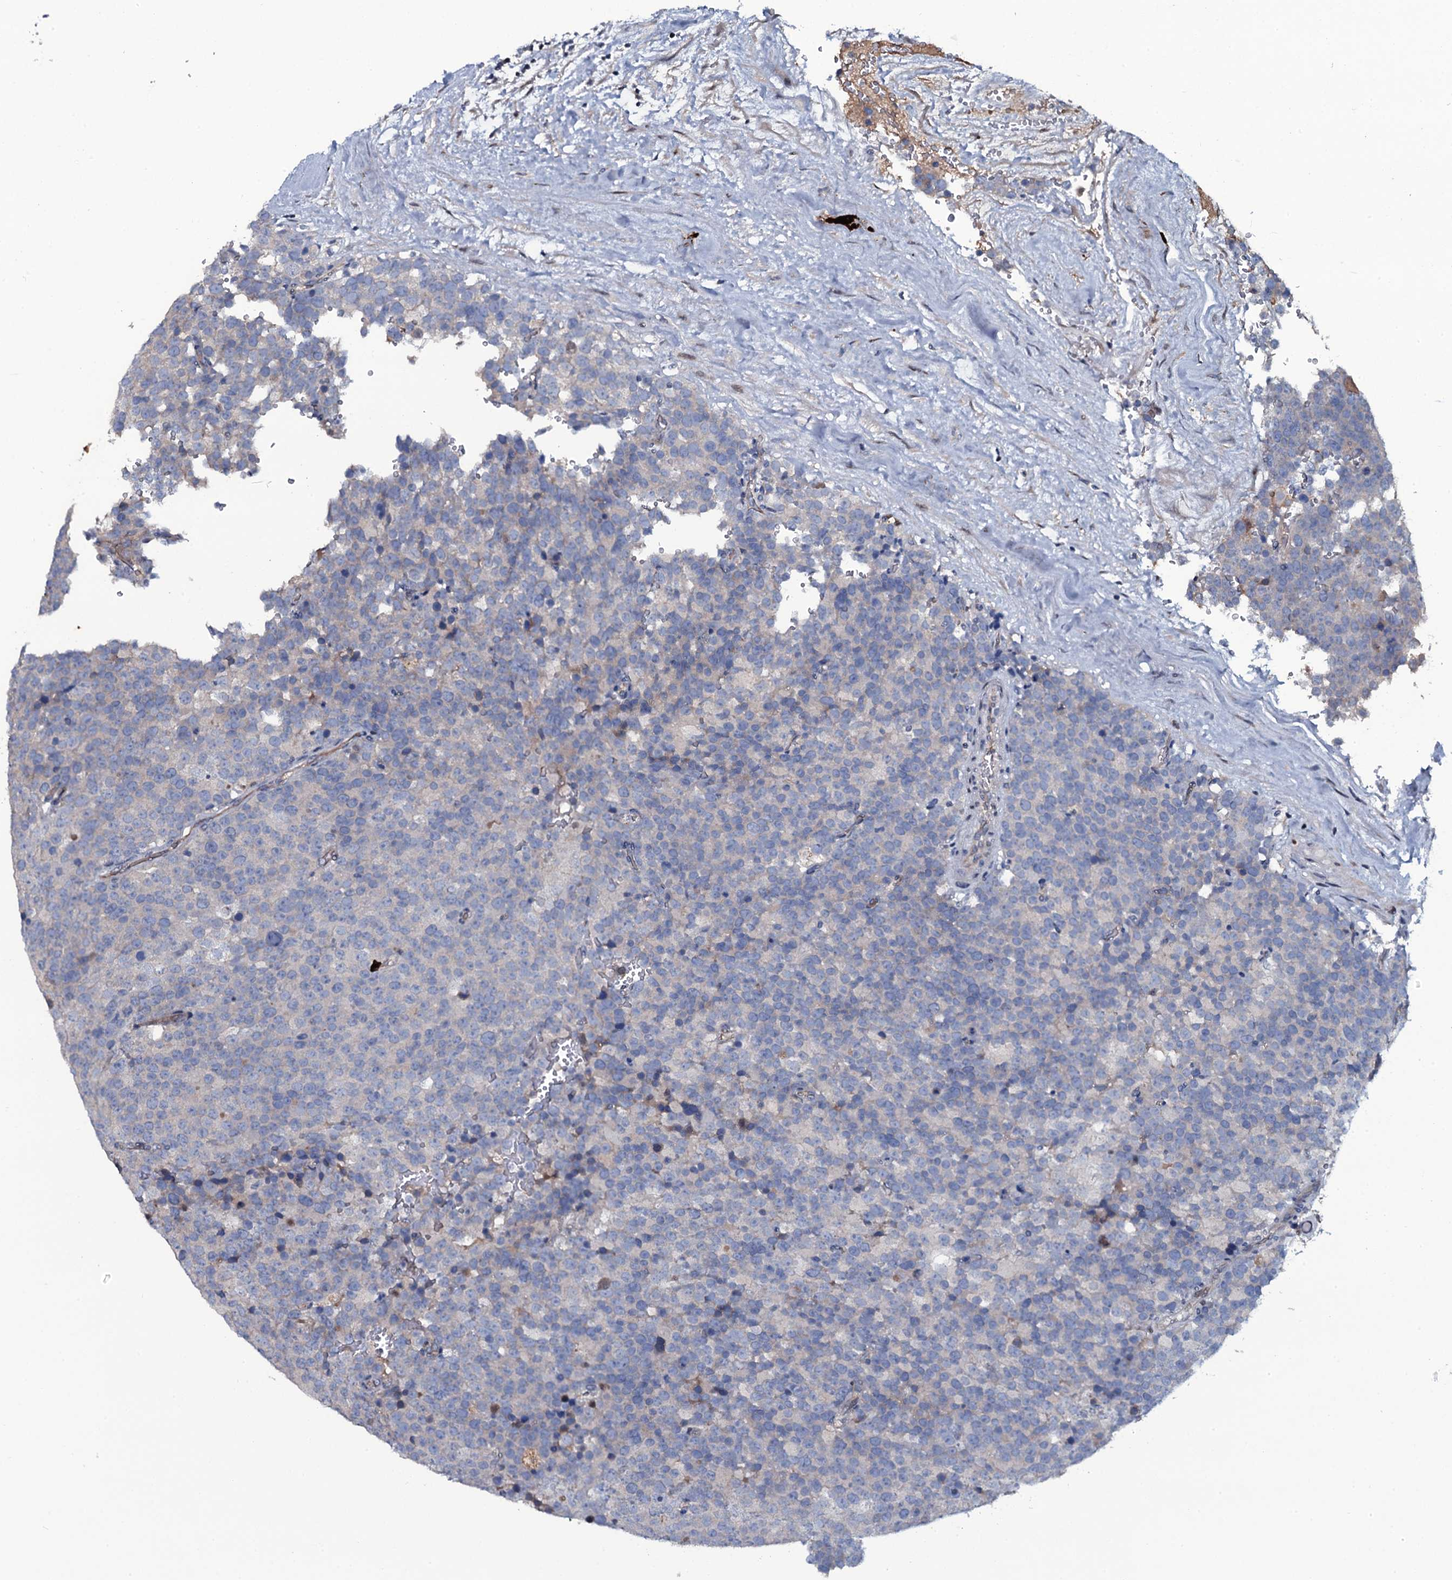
{"staining": {"intensity": "negative", "quantity": "none", "location": "none"}, "tissue": "testis cancer", "cell_type": "Tumor cells", "image_type": "cancer", "snomed": [{"axis": "morphology", "description": "Seminoma, NOS"}, {"axis": "topography", "description": "Testis"}], "caption": "An image of human testis cancer is negative for staining in tumor cells.", "gene": "LYG2", "patient": {"sex": "male", "age": 71}}